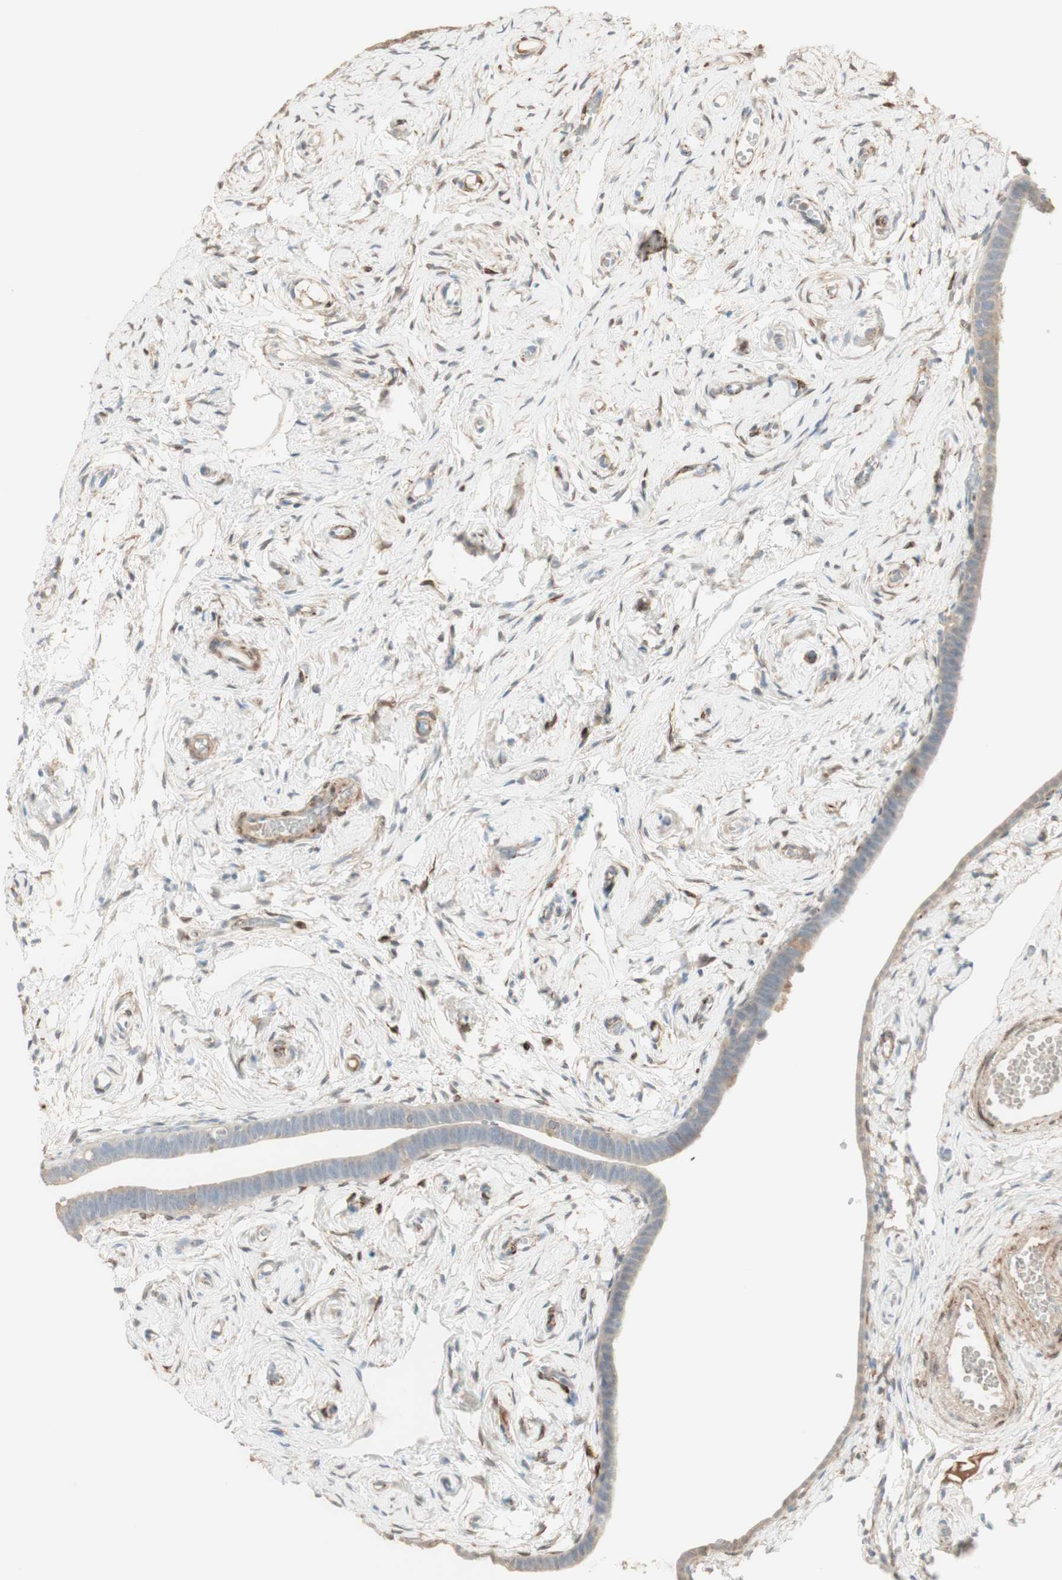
{"staining": {"intensity": "negative", "quantity": "none", "location": "none"}, "tissue": "fallopian tube", "cell_type": "Glandular cells", "image_type": "normal", "snomed": [{"axis": "morphology", "description": "Normal tissue, NOS"}, {"axis": "topography", "description": "Fallopian tube"}], "caption": "Immunohistochemistry histopathology image of normal fallopian tube stained for a protein (brown), which reveals no expression in glandular cells. The staining is performed using DAB brown chromogen with nuclei counter-stained in using hematoxylin.", "gene": "MUC3A", "patient": {"sex": "female", "age": 71}}